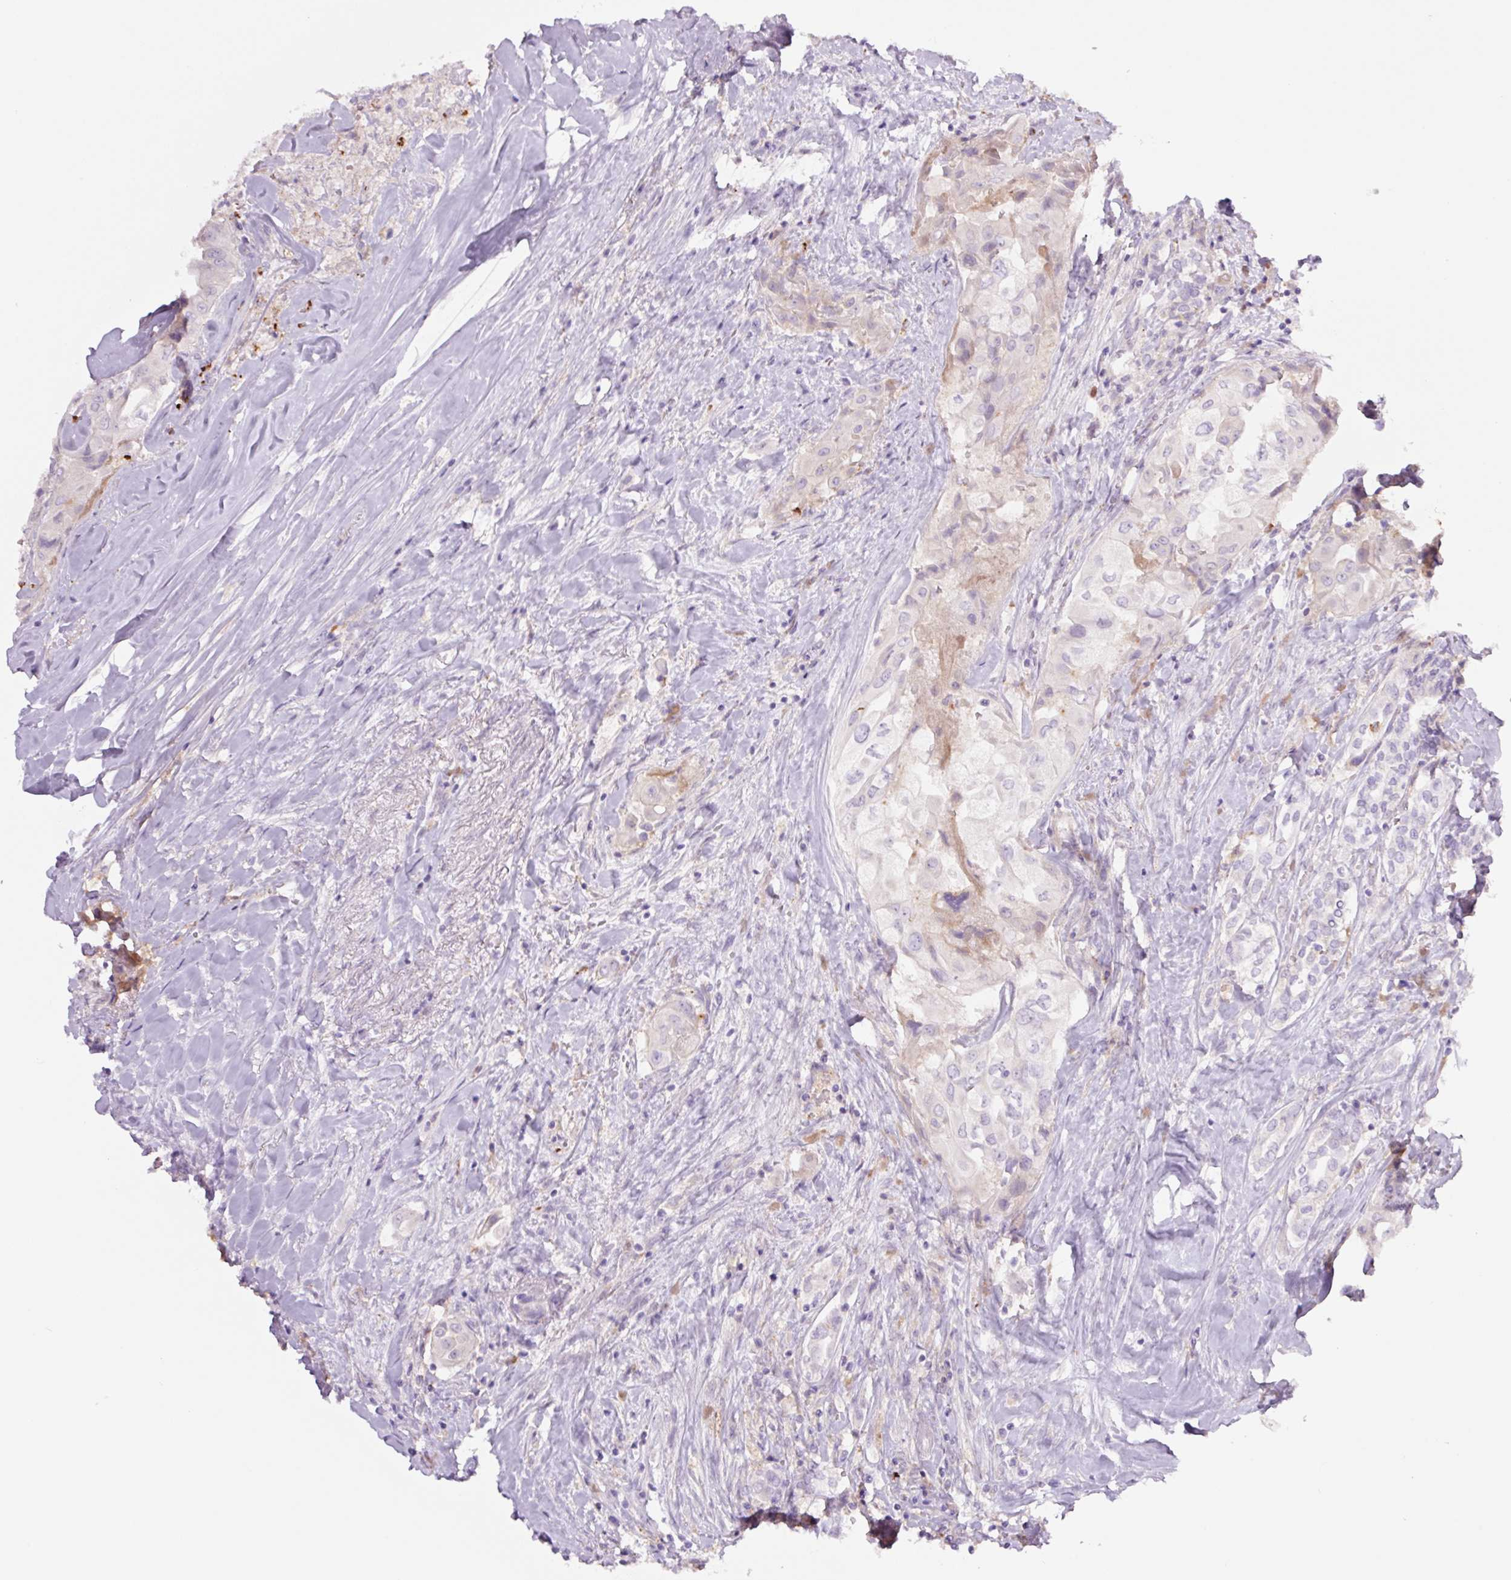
{"staining": {"intensity": "negative", "quantity": "none", "location": "none"}, "tissue": "thyroid cancer", "cell_type": "Tumor cells", "image_type": "cancer", "snomed": [{"axis": "morphology", "description": "Normal tissue, NOS"}, {"axis": "morphology", "description": "Papillary adenocarcinoma, NOS"}, {"axis": "topography", "description": "Thyroid gland"}], "caption": "Tumor cells show no significant staining in thyroid cancer (papillary adenocarcinoma).", "gene": "SH2D6", "patient": {"sex": "female", "age": 59}}